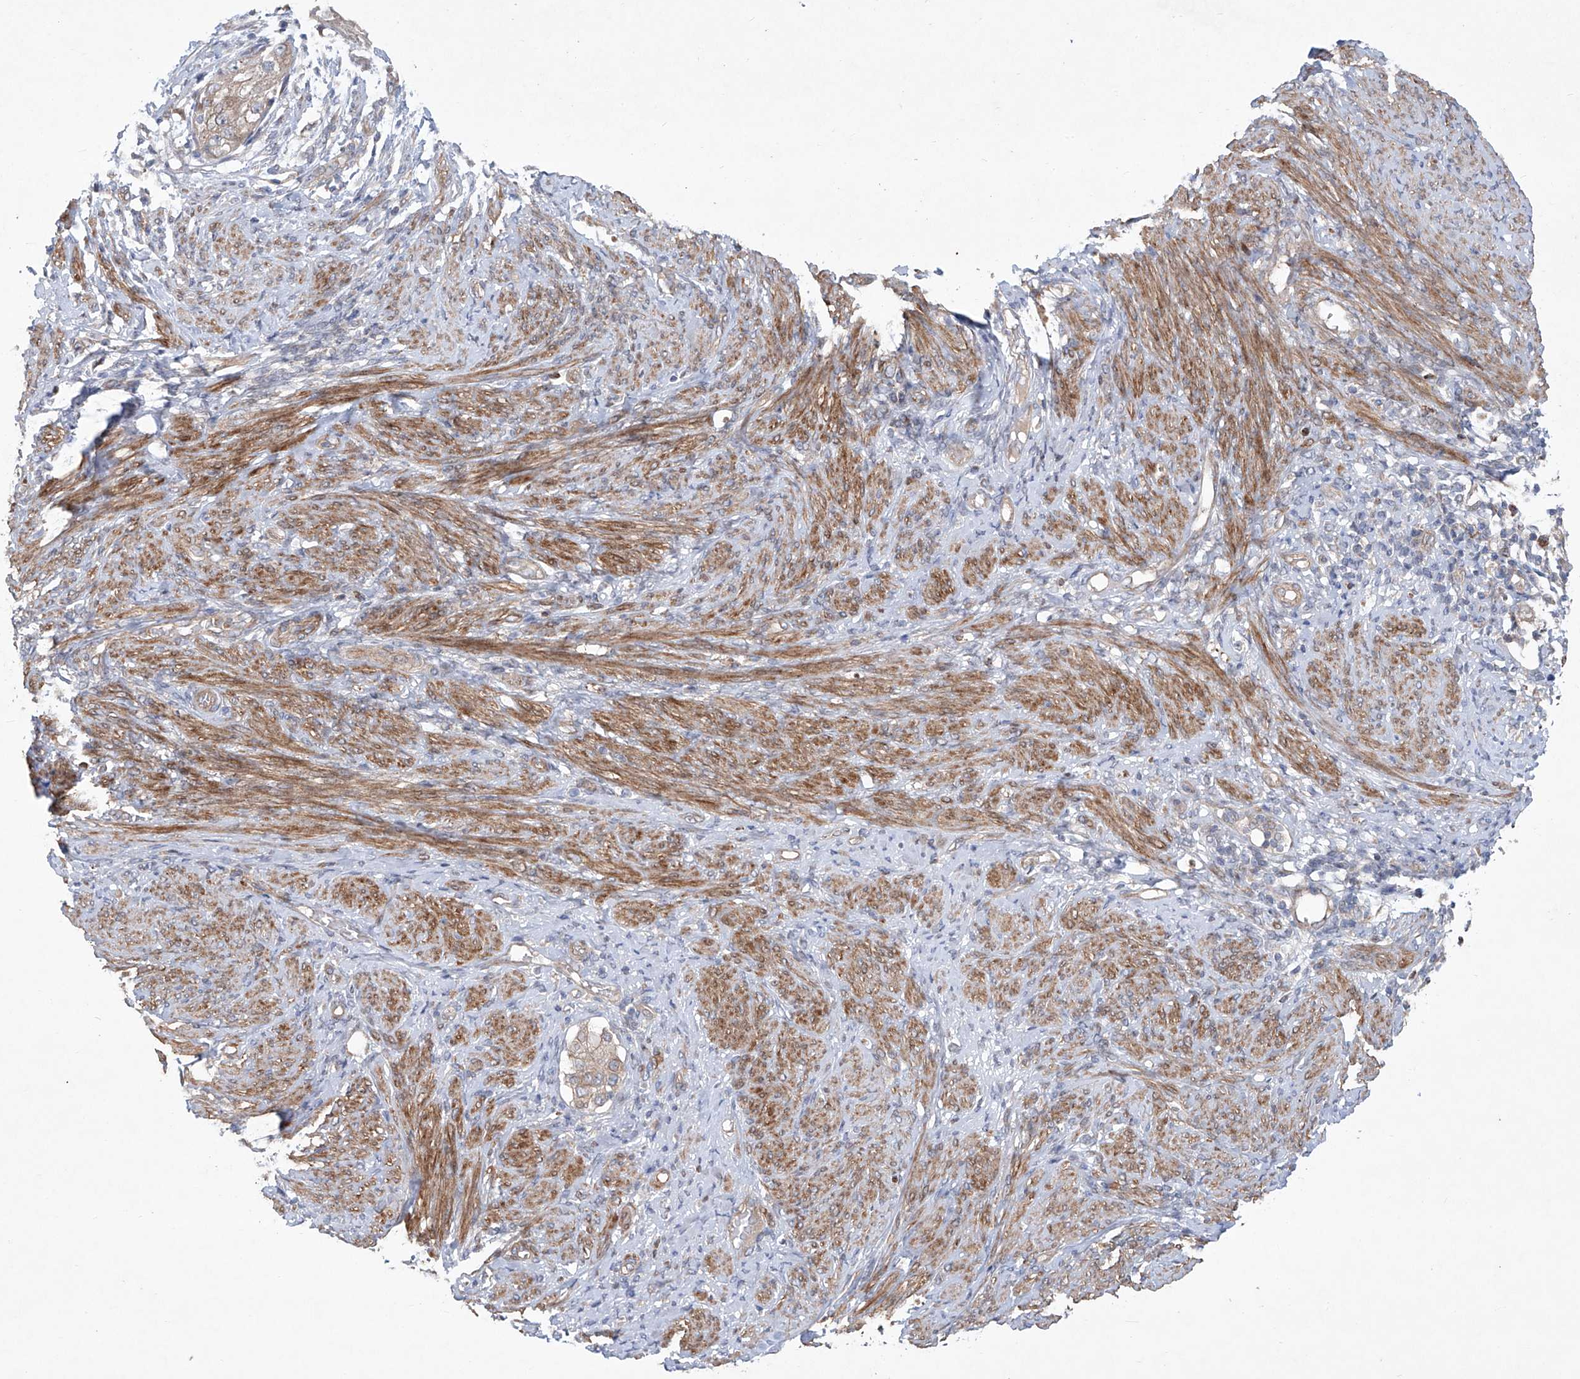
{"staining": {"intensity": "weak", "quantity": "25%-75%", "location": "cytoplasmic/membranous"}, "tissue": "endometrial cancer", "cell_type": "Tumor cells", "image_type": "cancer", "snomed": [{"axis": "morphology", "description": "Adenocarcinoma, NOS"}, {"axis": "topography", "description": "Endometrium"}], "caption": "The histopathology image demonstrates immunohistochemical staining of endometrial cancer. There is weak cytoplasmic/membranous staining is seen in approximately 25%-75% of tumor cells.", "gene": "KLC4", "patient": {"sex": "female", "age": 85}}